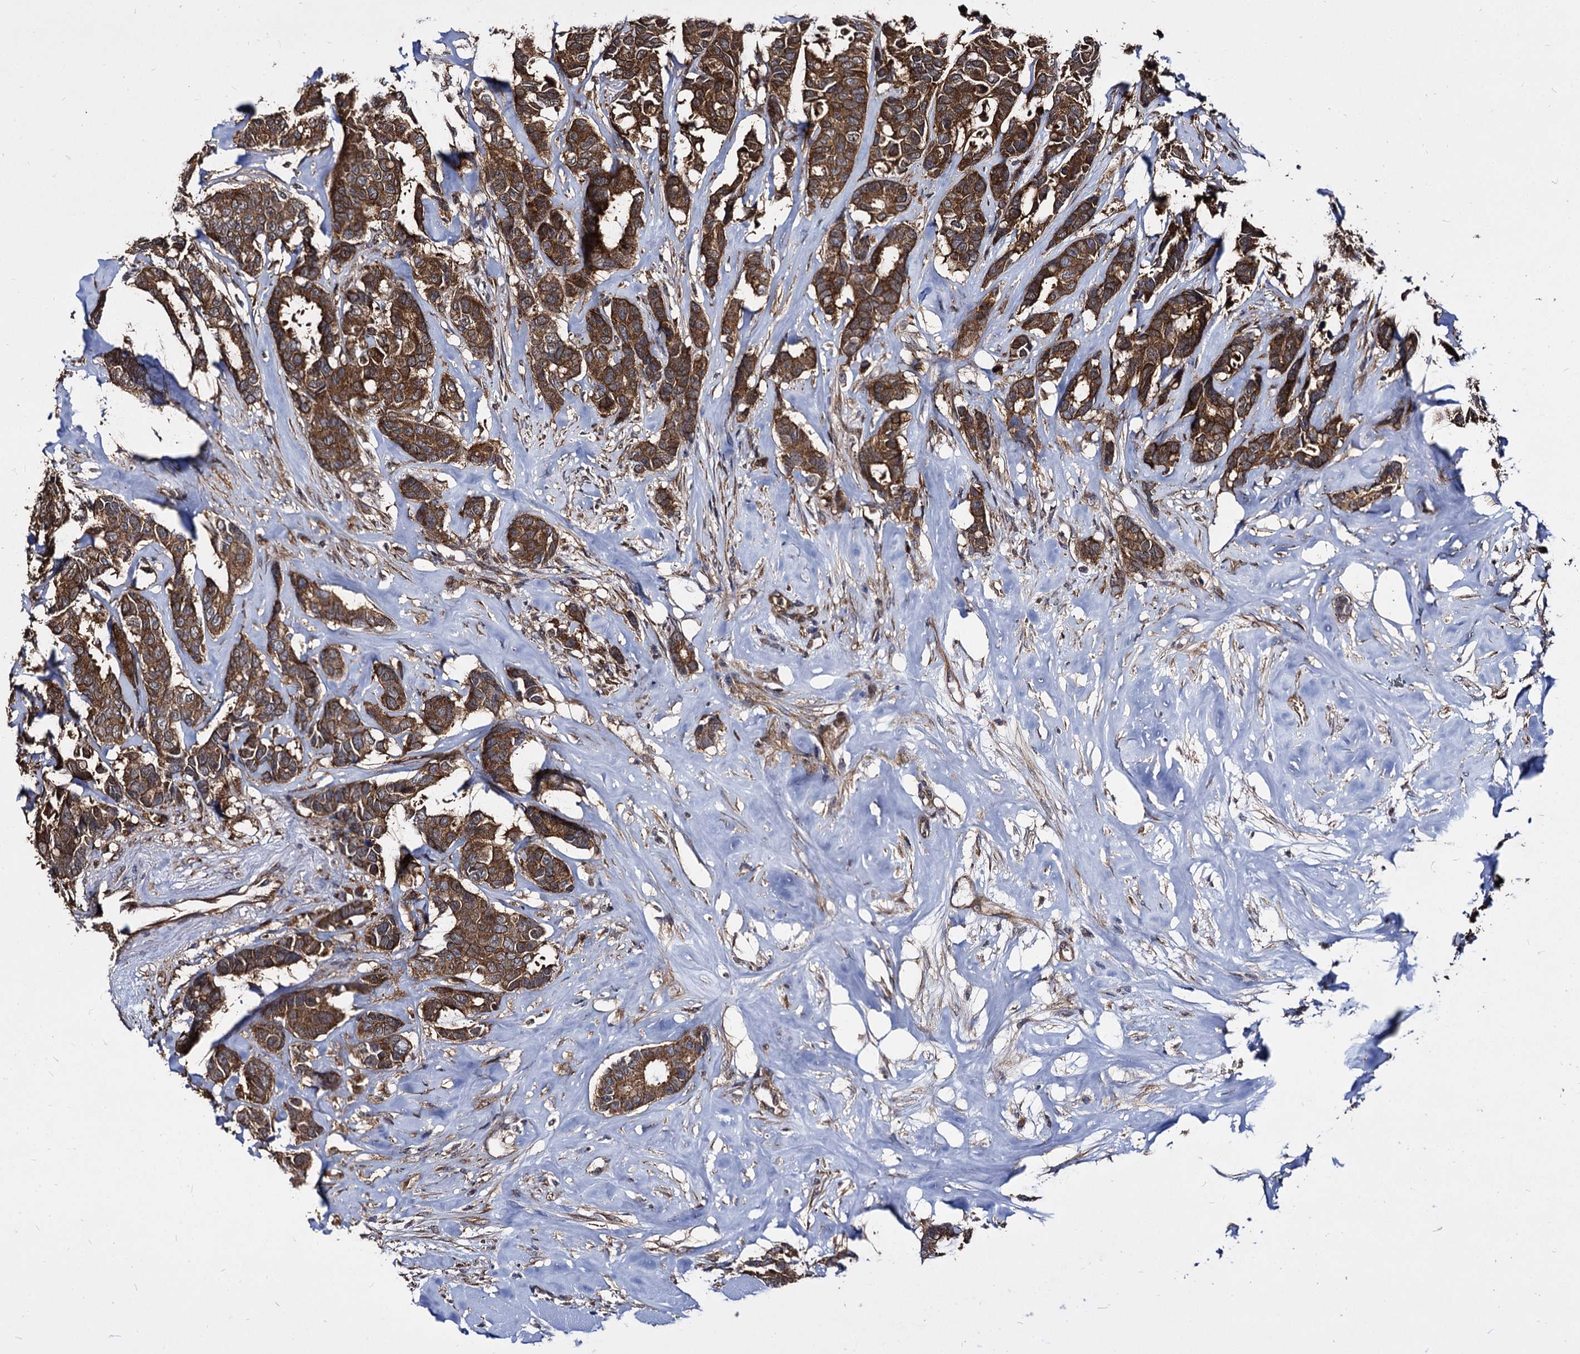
{"staining": {"intensity": "moderate", "quantity": ">75%", "location": "cytoplasmic/membranous"}, "tissue": "breast cancer", "cell_type": "Tumor cells", "image_type": "cancer", "snomed": [{"axis": "morphology", "description": "Duct carcinoma"}, {"axis": "topography", "description": "Breast"}], "caption": "This photomicrograph reveals breast cancer (infiltrating ductal carcinoma) stained with immunohistochemistry to label a protein in brown. The cytoplasmic/membranous of tumor cells show moderate positivity for the protein. Nuclei are counter-stained blue.", "gene": "NME1", "patient": {"sex": "female", "age": 87}}